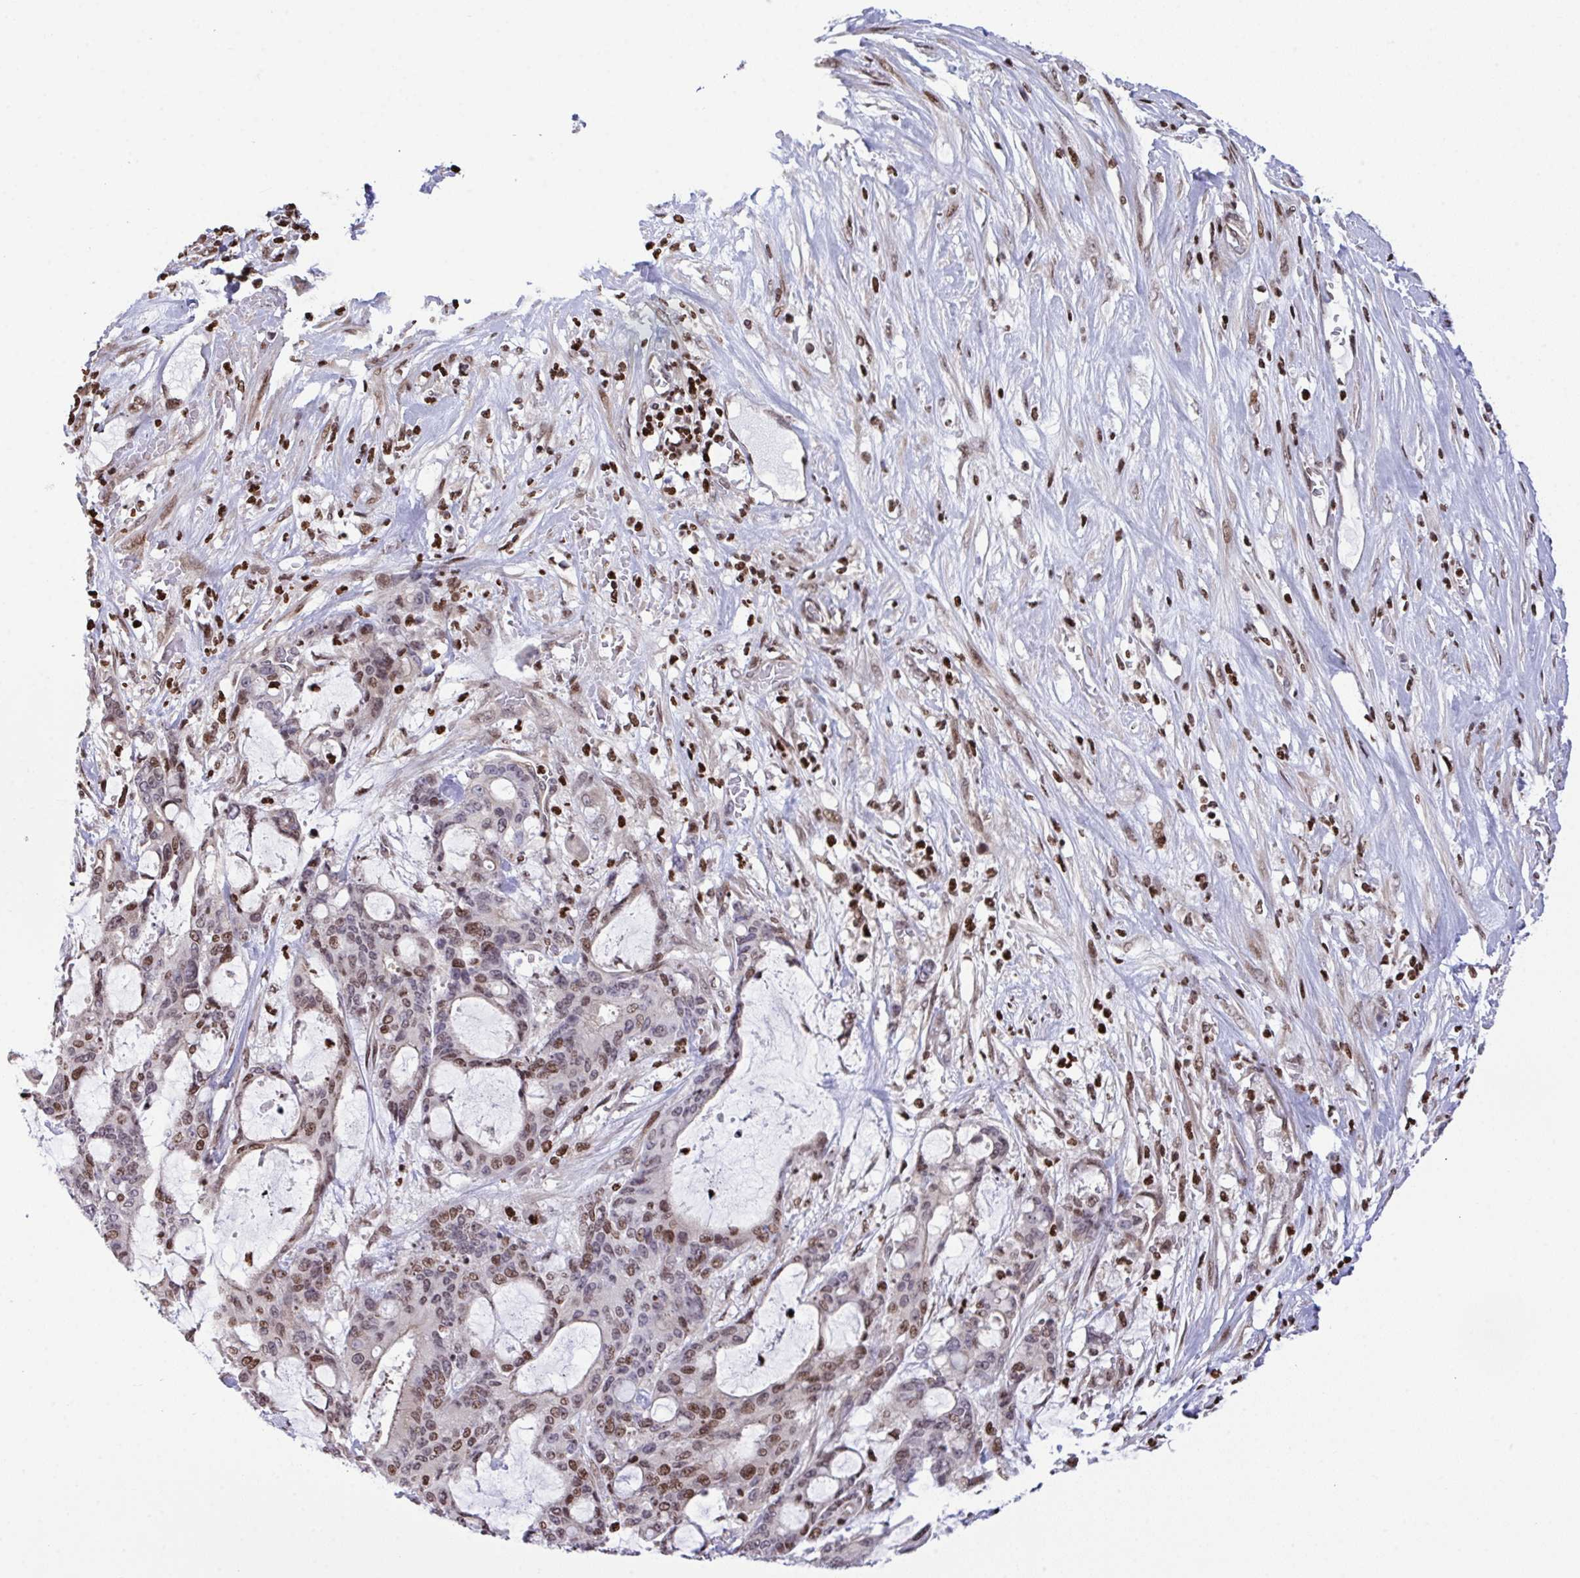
{"staining": {"intensity": "moderate", "quantity": "25%-75%", "location": "nuclear"}, "tissue": "liver cancer", "cell_type": "Tumor cells", "image_type": "cancer", "snomed": [{"axis": "morphology", "description": "Normal tissue, NOS"}, {"axis": "morphology", "description": "Cholangiocarcinoma"}, {"axis": "topography", "description": "Liver"}, {"axis": "topography", "description": "Peripheral nerve tissue"}], "caption": "An immunohistochemistry (IHC) image of tumor tissue is shown. Protein staining in brown shows moderate nuclear positivity in liver cancer (cholangiocarcinoma) within tumor cells. (DAB IHC with brightfield microscopy, high magnification).", "gene": "RAPGEF5", "patient": {"sex": "female", "age": 73}}